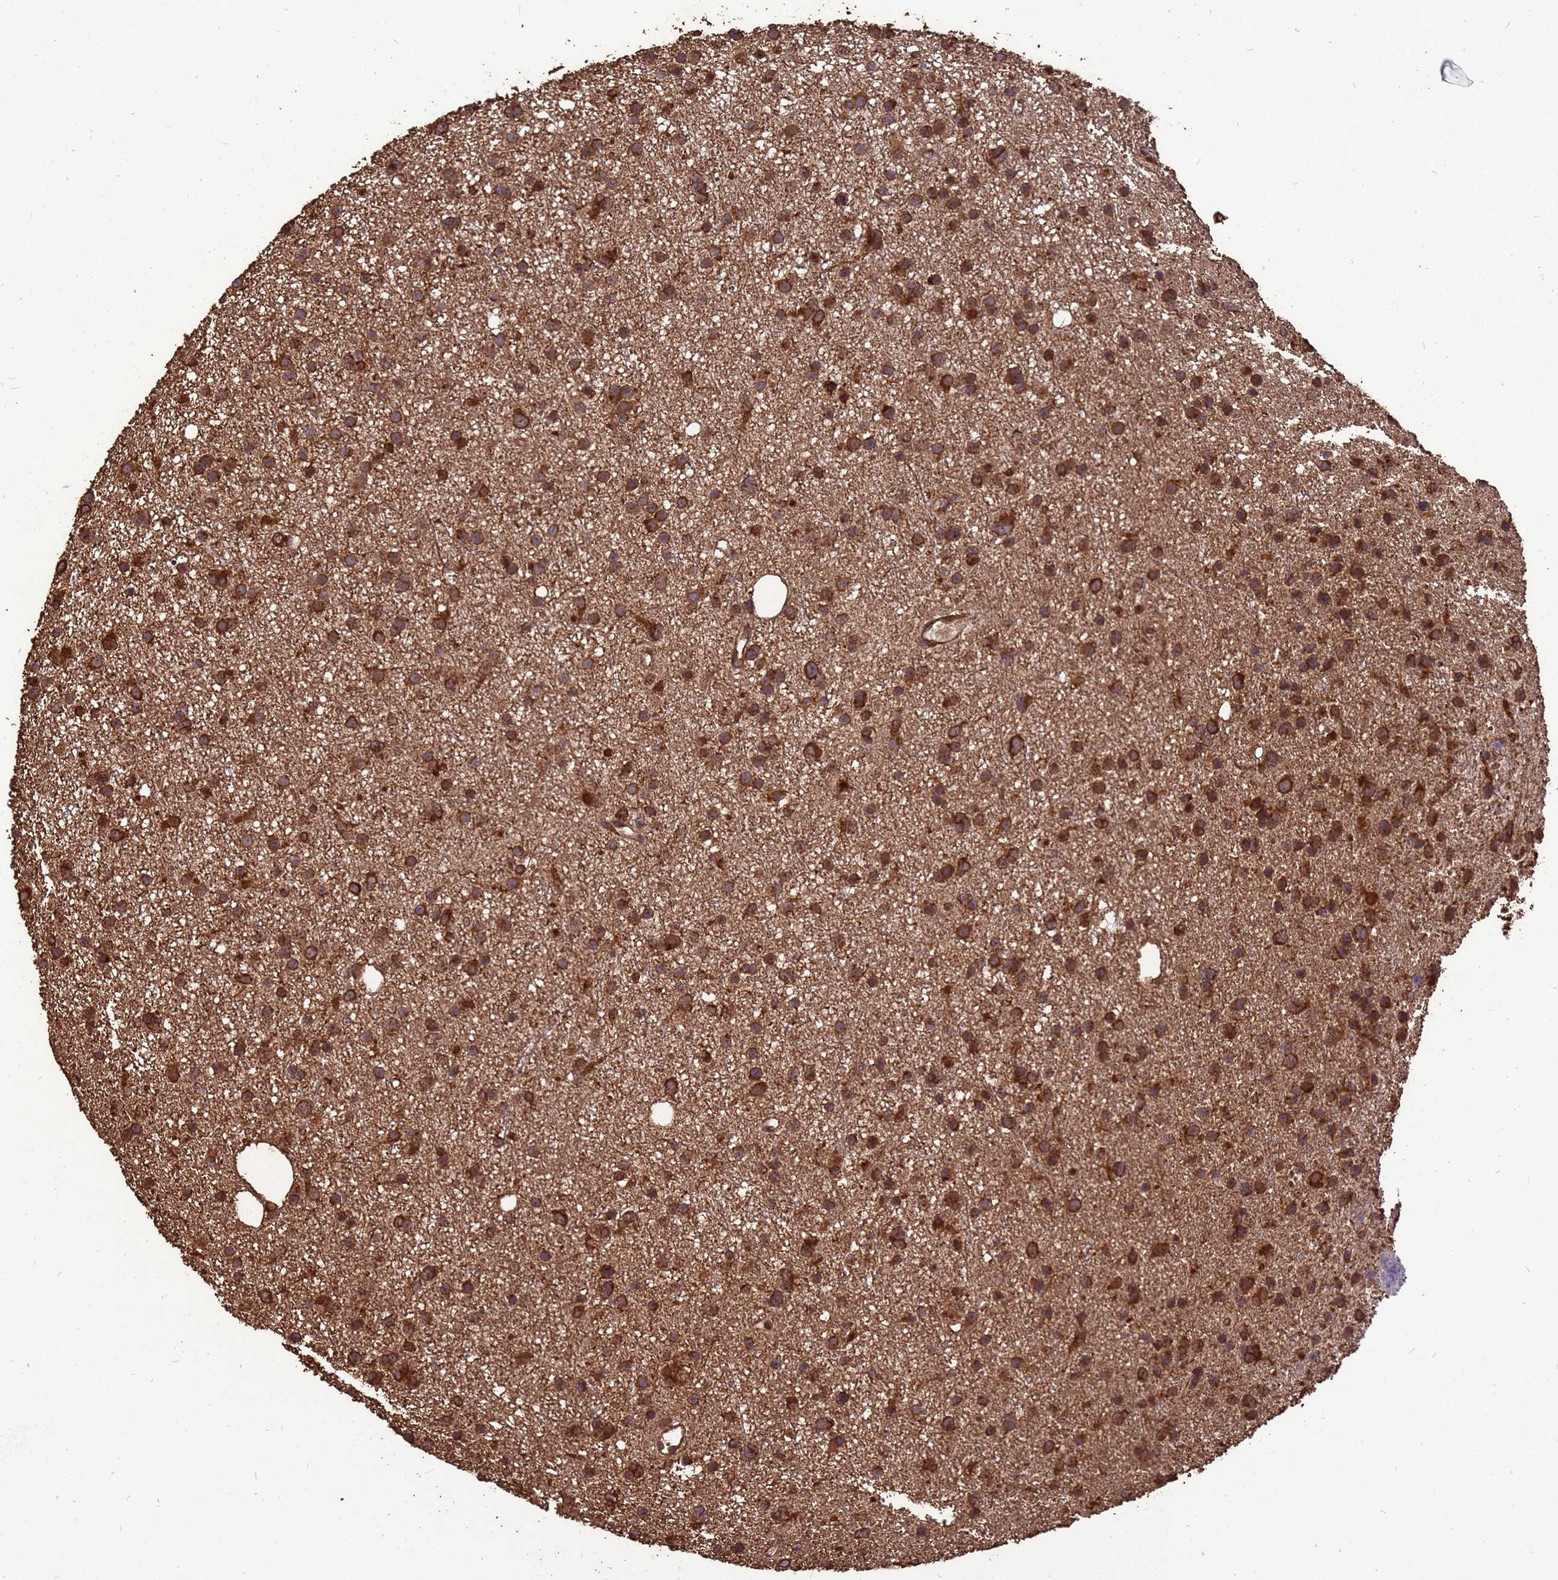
{"staining": {"intensity": "strong", "quantity": ">75%", "location": "cytoplasmic/membranous"}, "tissue": "glioma", "cell_type": "Tumor cells", "image_type": "cancer", "snomed": [{"axis": "morphology", "description": "Glioma, malignant, Low grade"}, {"axis": "topography", "description": "Cerebral cortex"}], "caption": "Immunohistochemistry image of neoplastic tissue: low-grade glioma (malignant) stained using IHC reveals high levels of strong protein expression localized specifically in the cytoplasmic/membranous of tumor cells, appearing as a cytoplasmic/membranous brown color.", "gene": "ZNF618", "patient": {"sex": "female", "age": 39}}